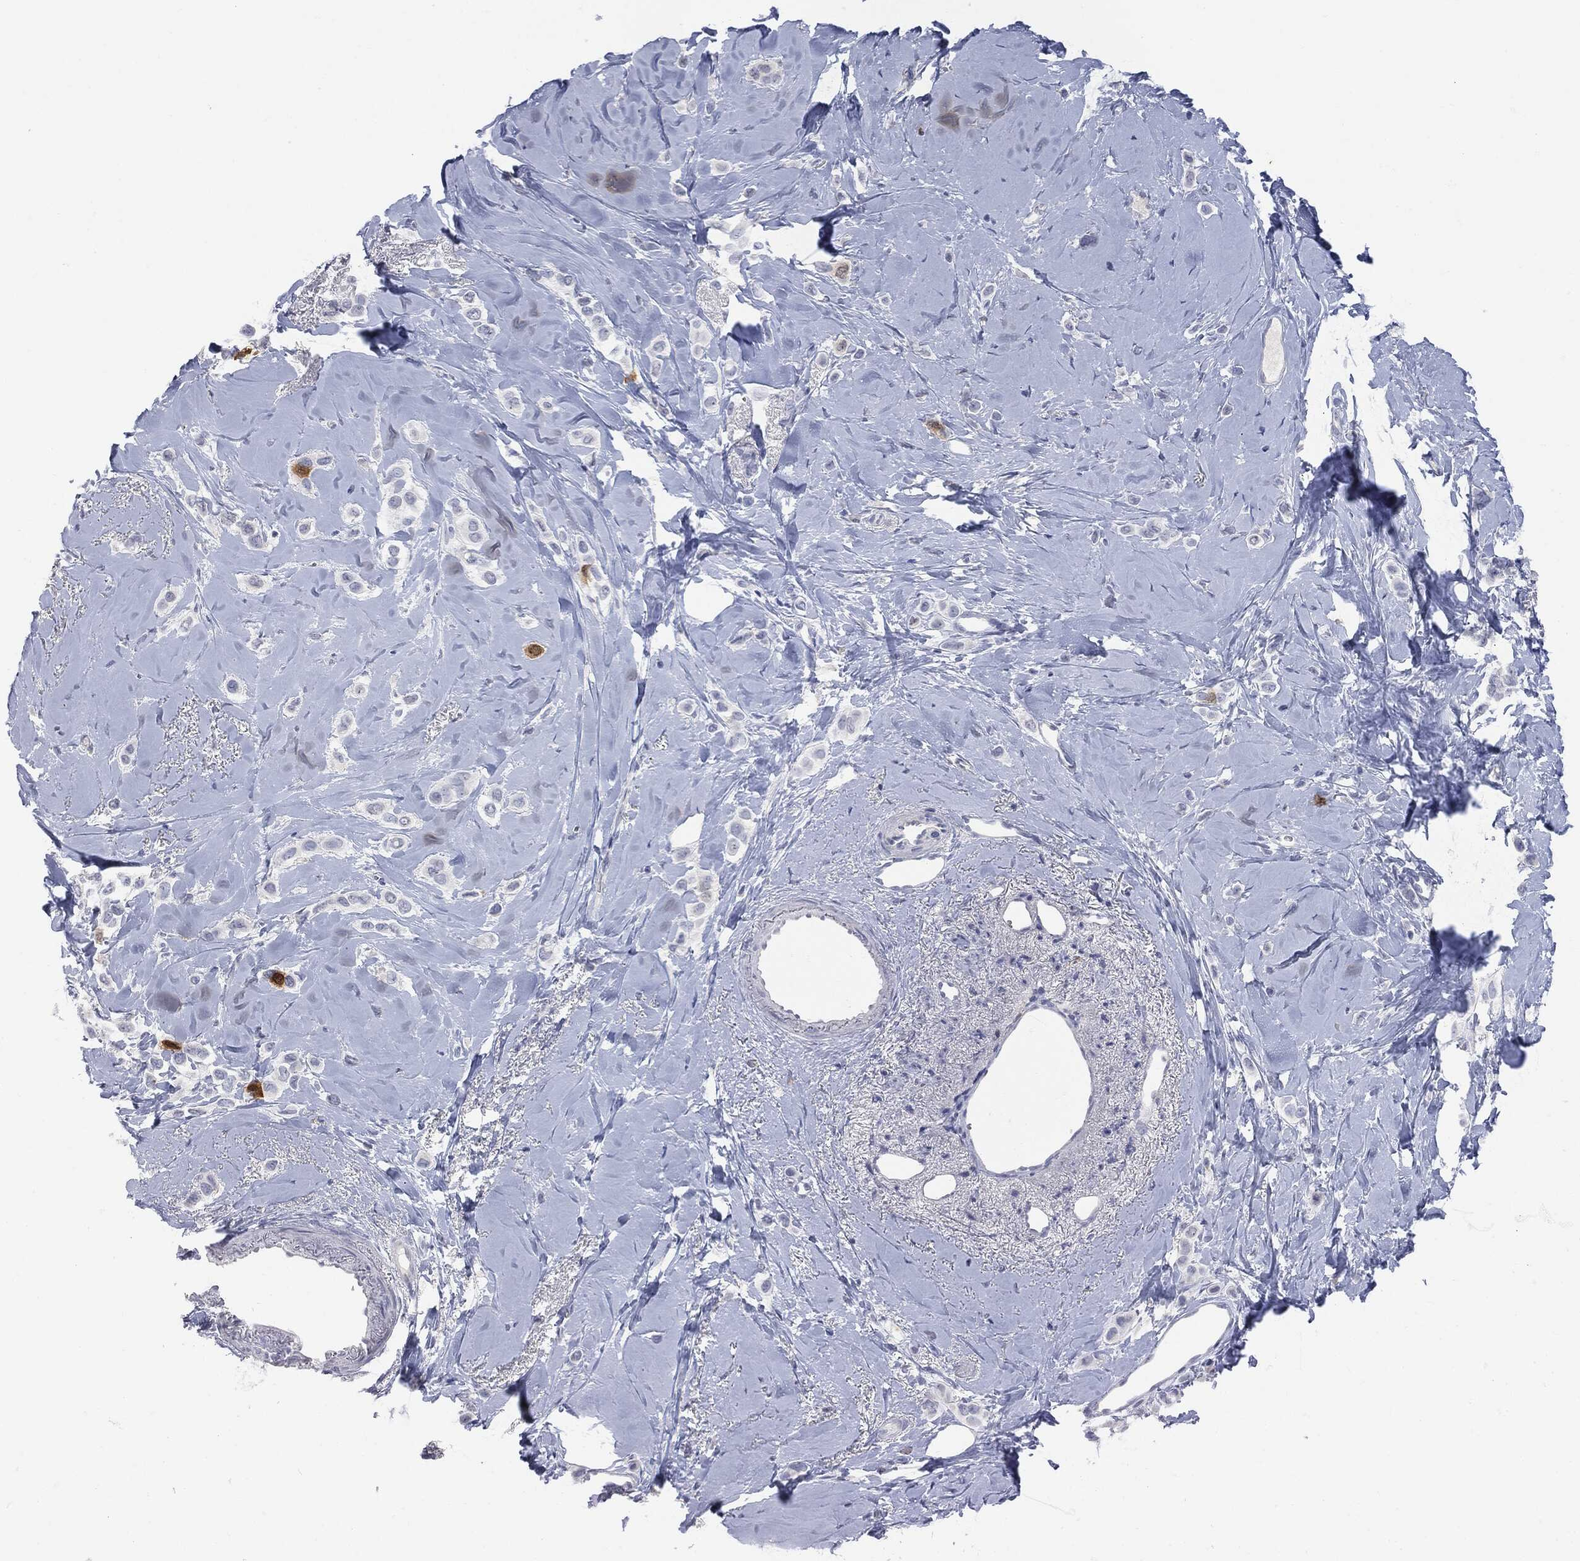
{"staining": {"intensity": "moderate", "quantity": "<25%", "location": "cytoplasmic/membranous"}, "tissue": "breast cancer", "cell_type": "Tumor cells", "image_type": "cancer", "snomed": [{"axis": "morphology", "description": "Lobular carcinoma"}, {"axis": "topography", "description": "Breast"}], "caption": "Human breast lobular carcinoma stained with a protein marker shows moderate staining in tumor cells.", "gene": "UBE2C", "patient": {"sex": "female", "age": 66}}